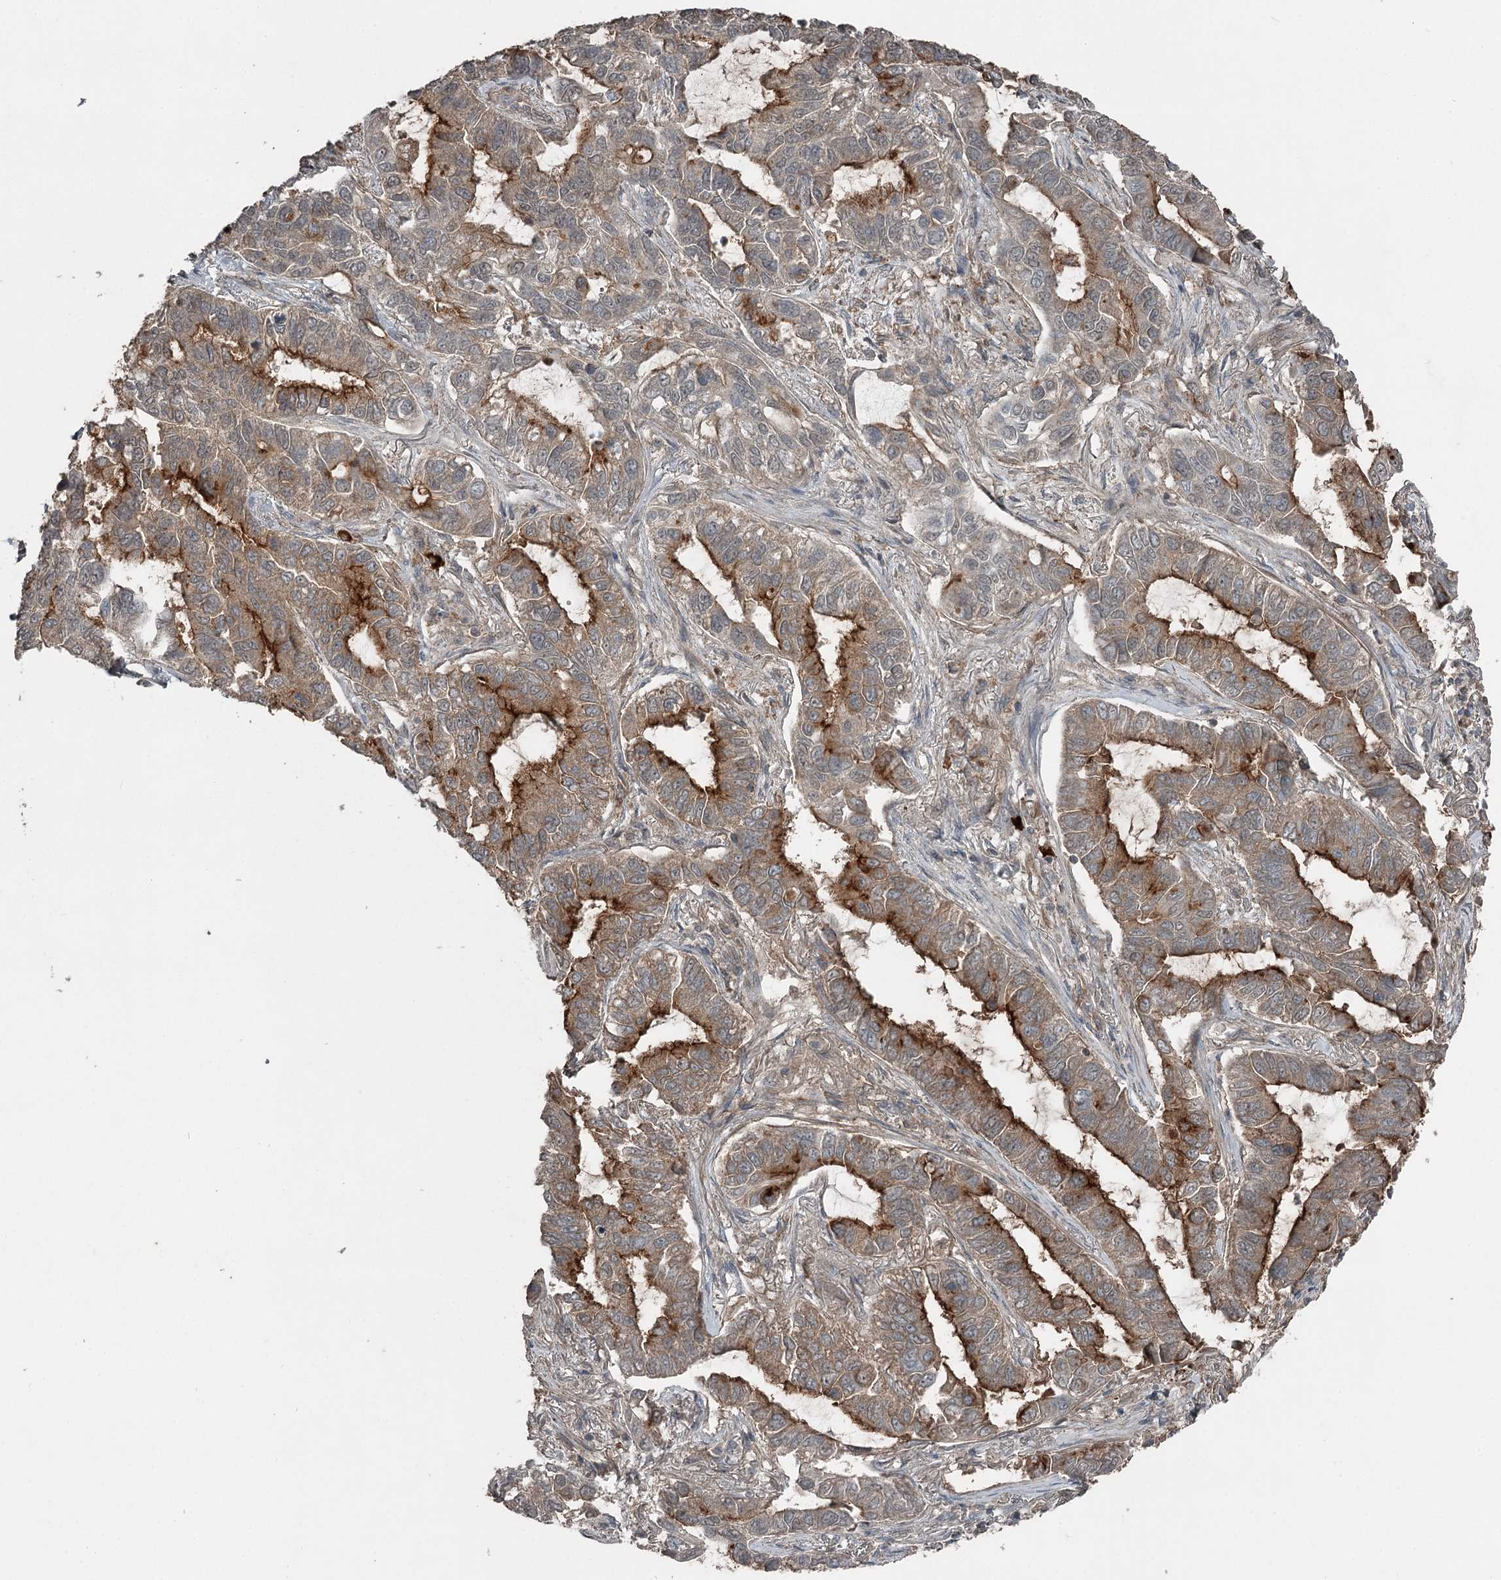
{"staining": {"intensity": "strong", "quantity": "25%-75%", "location": "cytoplasmic/membranous"}, "tissue": "lung cancer", "cell_type": "Tumor cells", "image_type": "cancer", "snomed": [{"axis": "morphology", "description": "Adenocarcinoma, NOS"}, {"axis": "topography", "description": "Lung"}], "caption": "Tumor cells exhibit high levels of strong cytoplasmic/membranous staining in about 25%-75% of cells in lung cancer. Using DAB (3,3'-diaminobenzidine) (brown) and hematoxylin (blue) stains, captured at high magnification using brightfield microscopy.", "gene": "SLC39A8", "patient": {"sex": "male", "age": 64}}